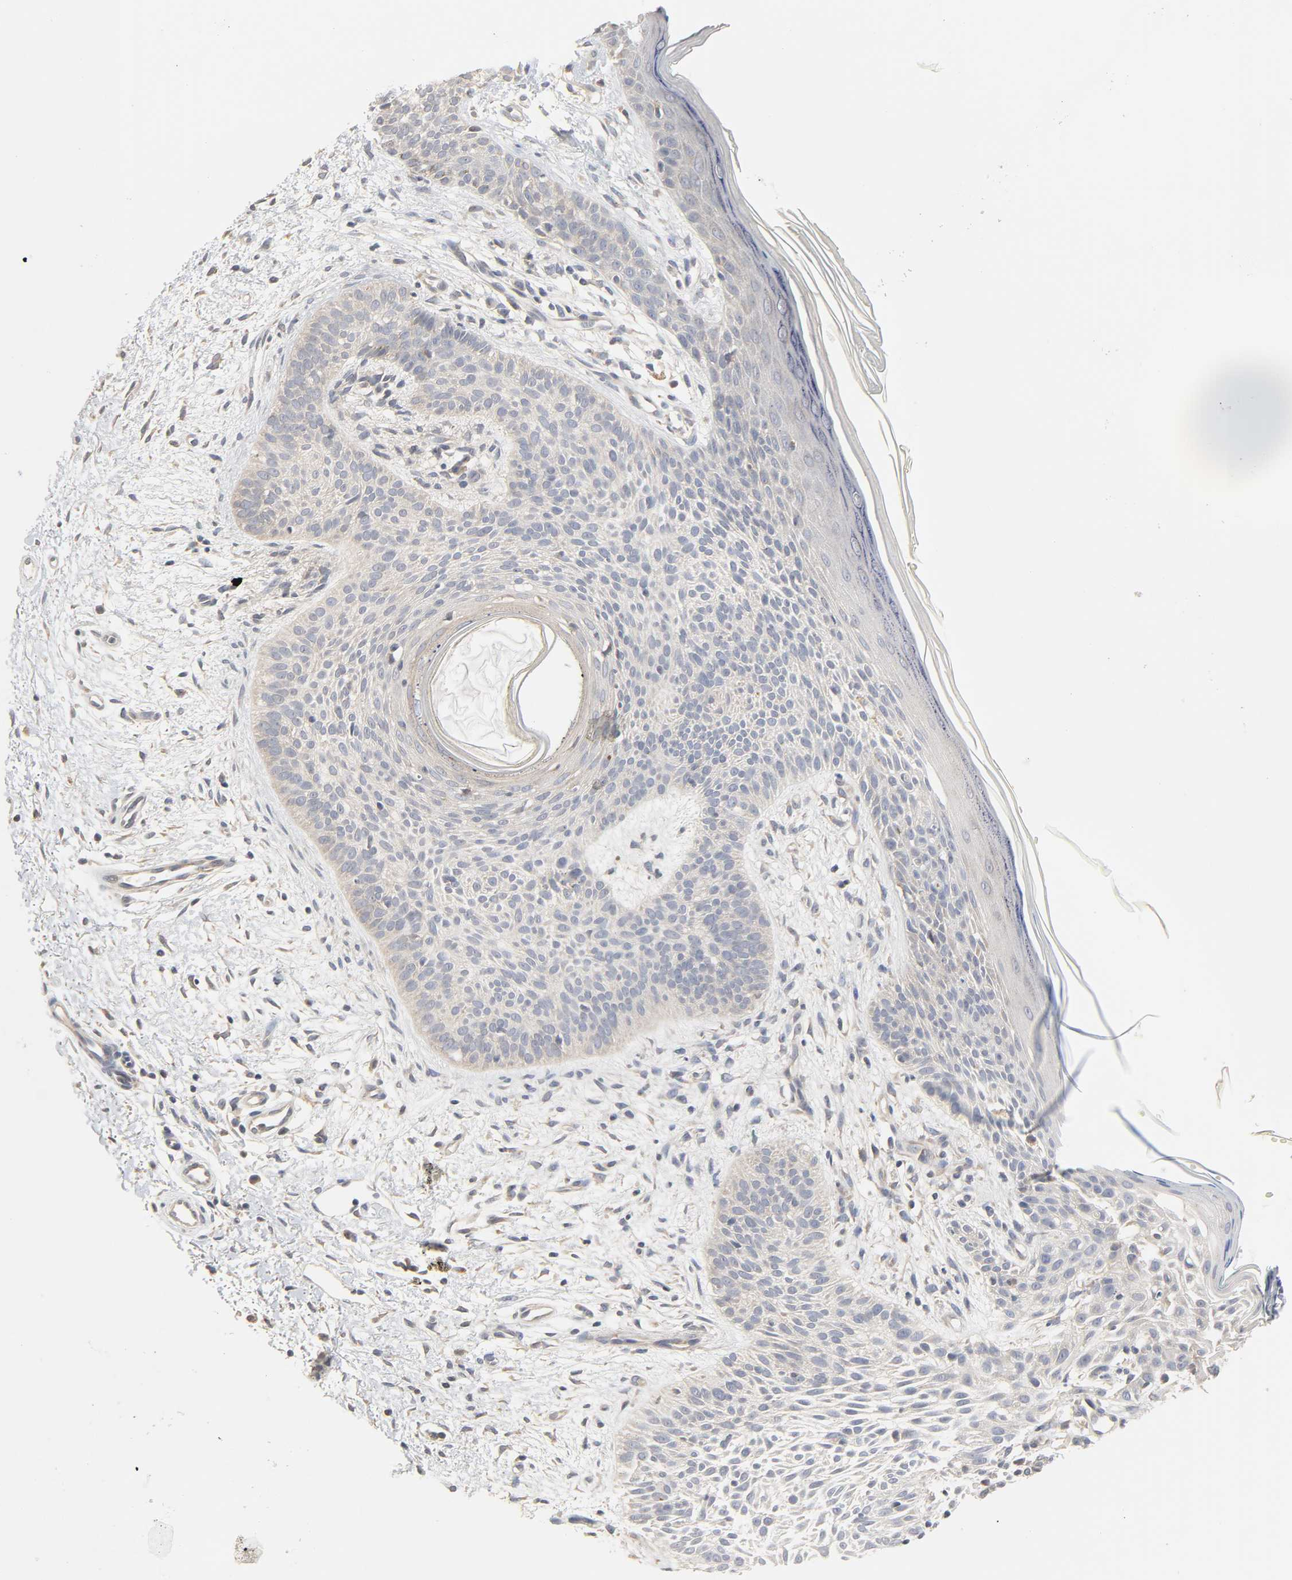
{"staining": {"intensity": "weak", "quantity": "<25%", "location": "cytoplasmic/membranous"}, "tissue": "skin cancer", "cell_type": "Tumor cells", "image_type": "cancer", "snomed": [{"axis": "morphology", "description": "Normal tissue, NOS"}, {"axis": "morphology", "description": "Basal cell carcinoma"}, {"axis": "topography", "description": "Skin"}], "caption": "DAB immunohistochemical staining of human skin cancer (basal cell carcinoma) displays no significant positivity in tumor cells.", "gene": "CLEC4E", "patient": {"sex": "female", "age": 69}}